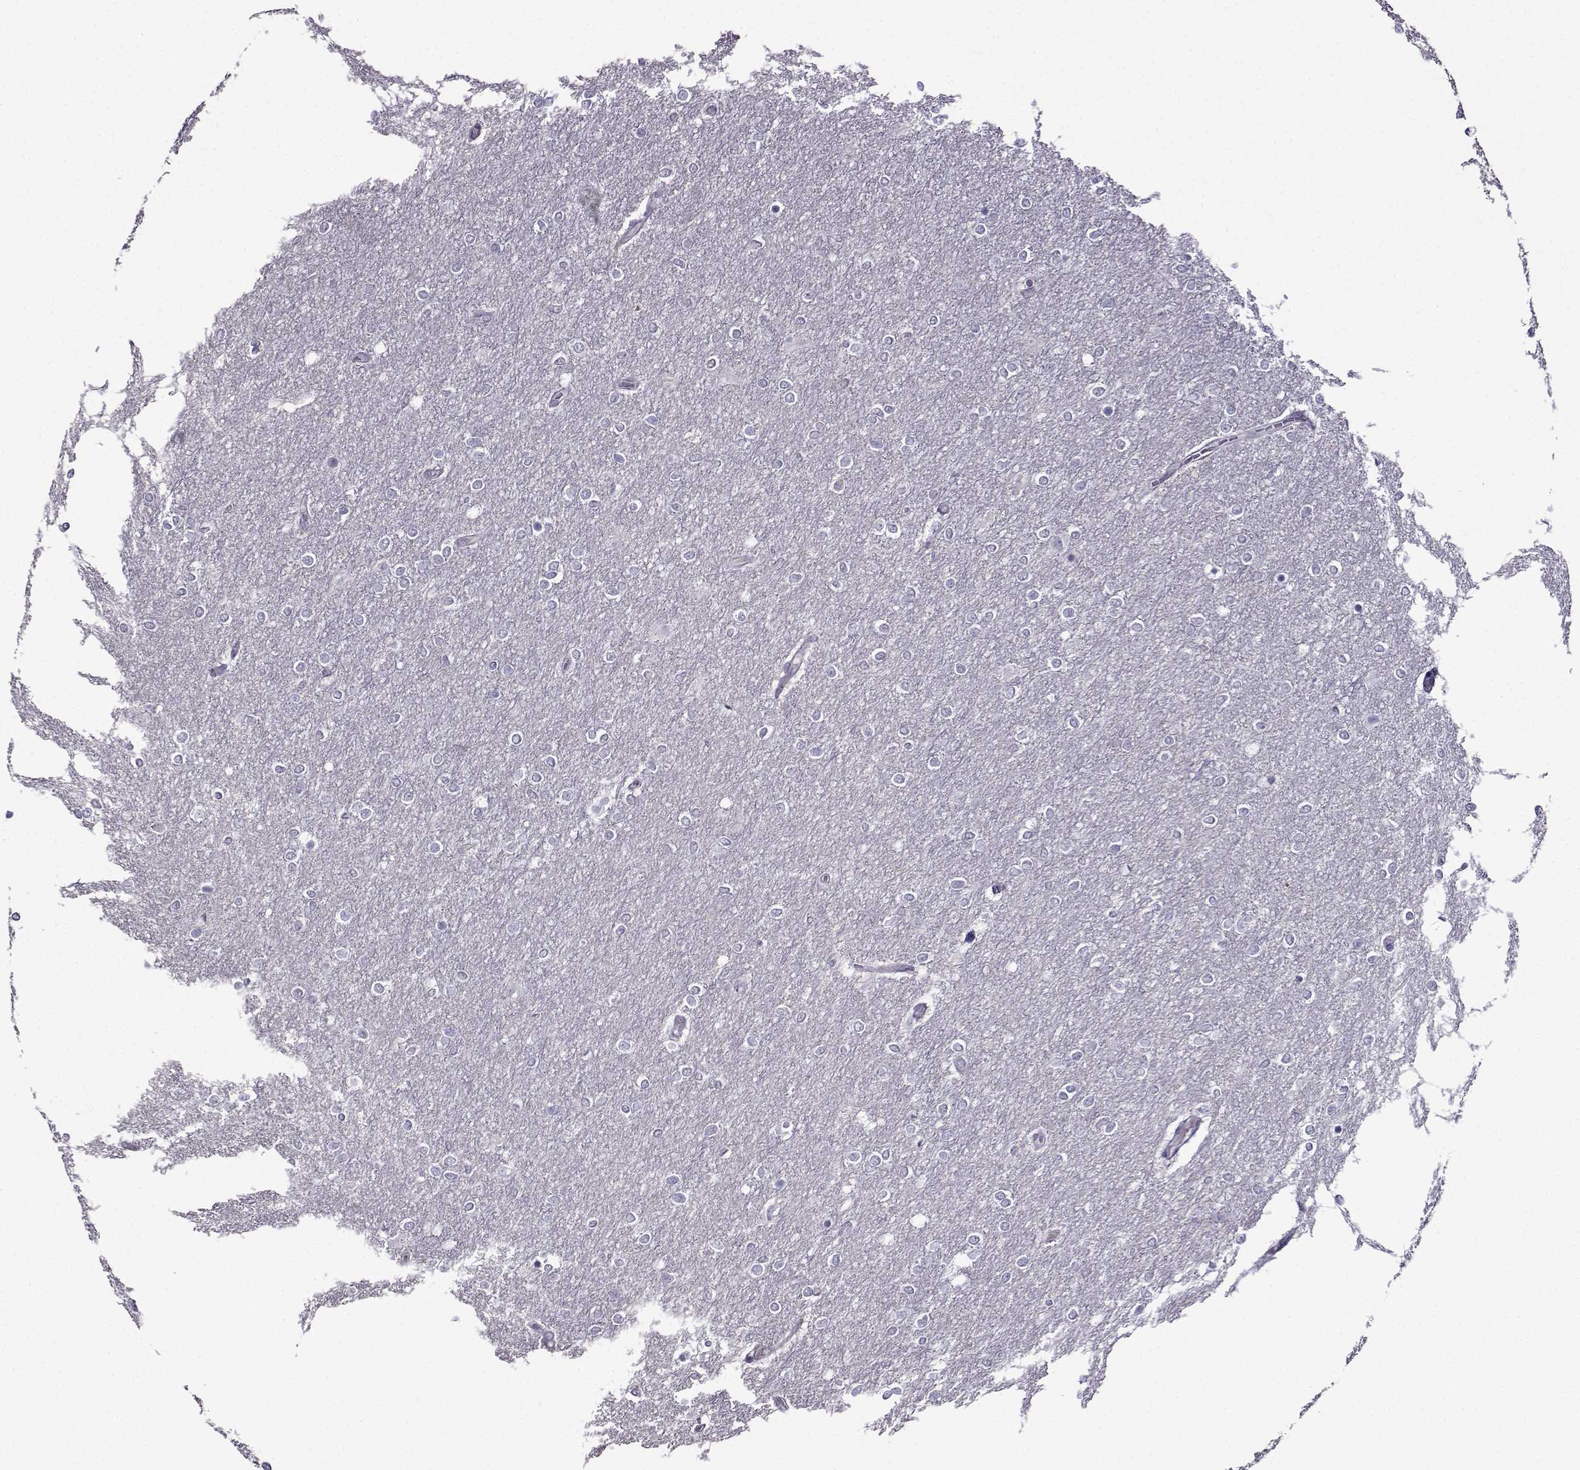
{"staining": {"intensity": "negative", "quantity": "none", "location": "none"}, "tissue": "glioma", "cell_type": "Tumor cells", "image_type": "cancer", "snomed": [{"axis": "morphology", "description": "Glioma, malignant, High grade"}, {"axis": "topography", "description": "Brain"}], "caption": "IHC photomicrograph of neoplastic tissue: malignant high-grade glioma stained with DAB (3,3'-diaminobenzidine) reveals no significant protein positivity in tumor cells.", "gene": "CRYBB1", "patient": {"sex": "female", "age": 61}}